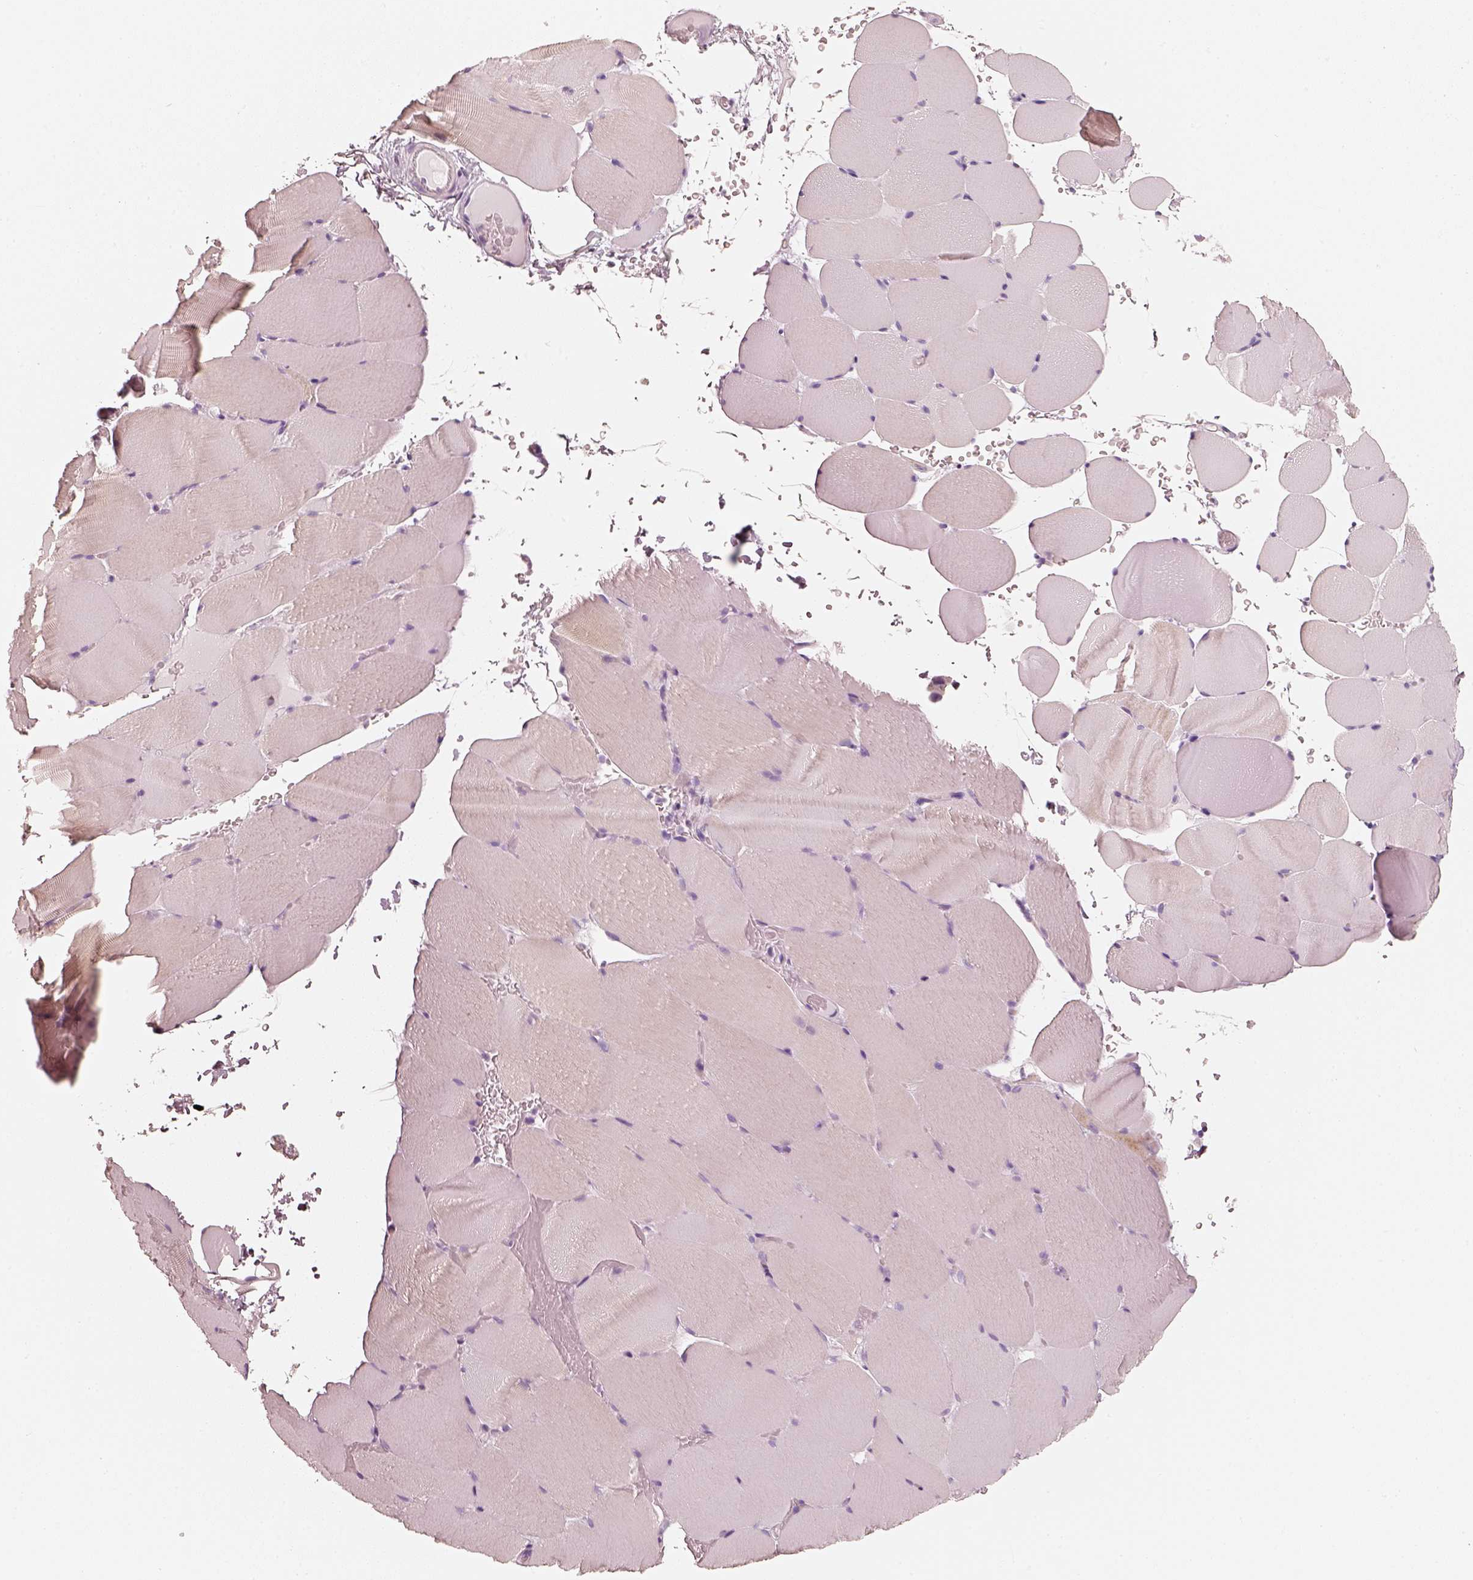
{"staining": {"intensity": "negative", "quantity": "none", "location": "none"}, "tissue": "skeletal muscle", "cell_type": "Myocytes", "image_type": "normal", "snomed": [{"axis": "morphology", "description": "Normal tissue, NOS"}, {"axis": "topography", "description": "Skeletal muscle"}], "caption": "Micrograph shows no significant protein expression in myocytes of normal skeletal muscle.", "gene": "R3HDML", "patient": {"sex": "female", "age": 37}}